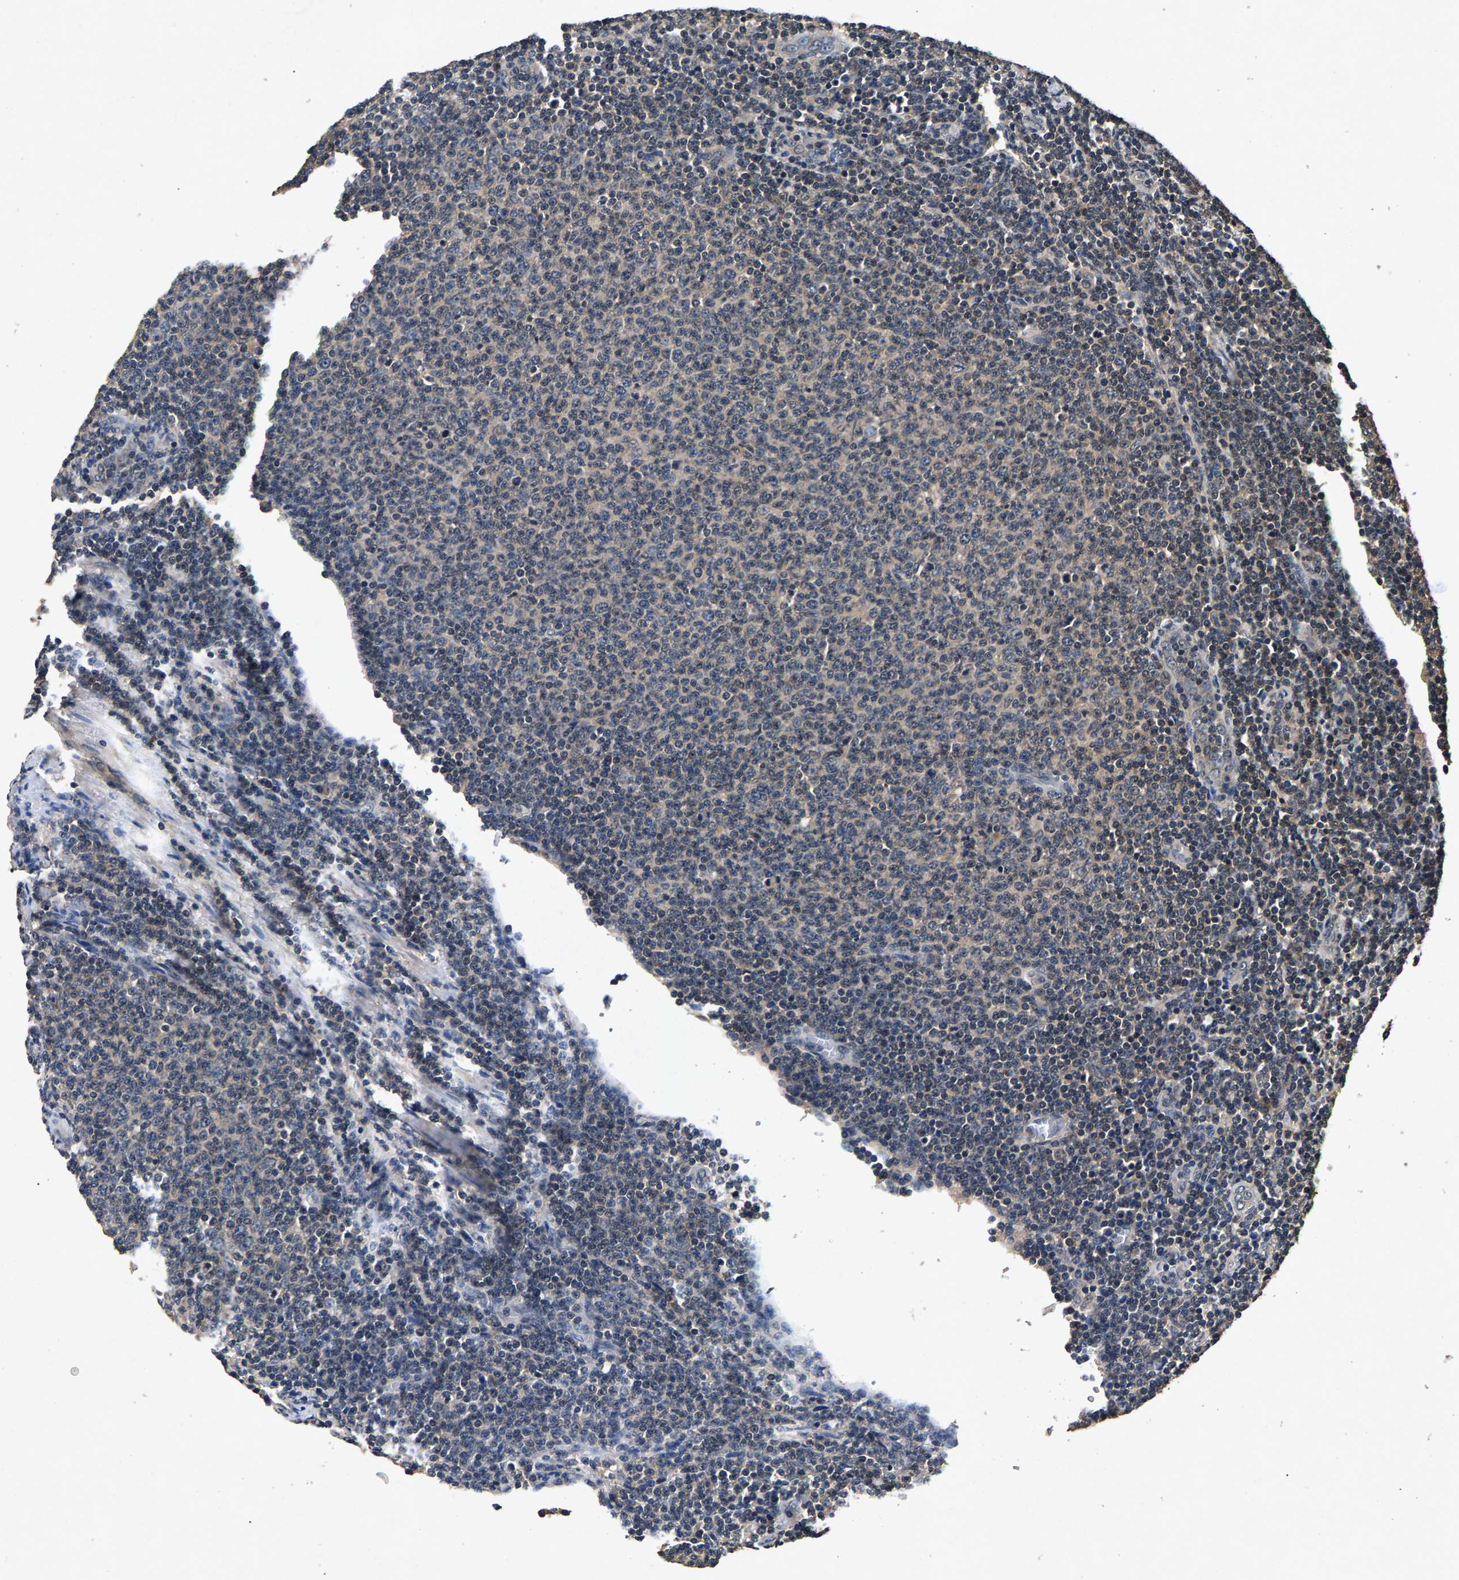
{"staining": {"intensity": "negative", "quantity": "none", "location": "none"}, "tissue": "lymphoma", "cell_type": "Tumor cells", "image_type": "cancer", "snomed": [{"axis": "morphology", "description": "Malignant lymphoma, non-Hodgkin's type, Low grade"}, {"axis": "topography", "description": "Lymph node"}], "caption": "A histopathology image of malignant lymphoma, non-Hodgkin's type (low-grade) stained for a protein reveals no brown staining in tumor cells.", "gene": "PPP1CC", "patient": {"sex": "male", "age": 66}}